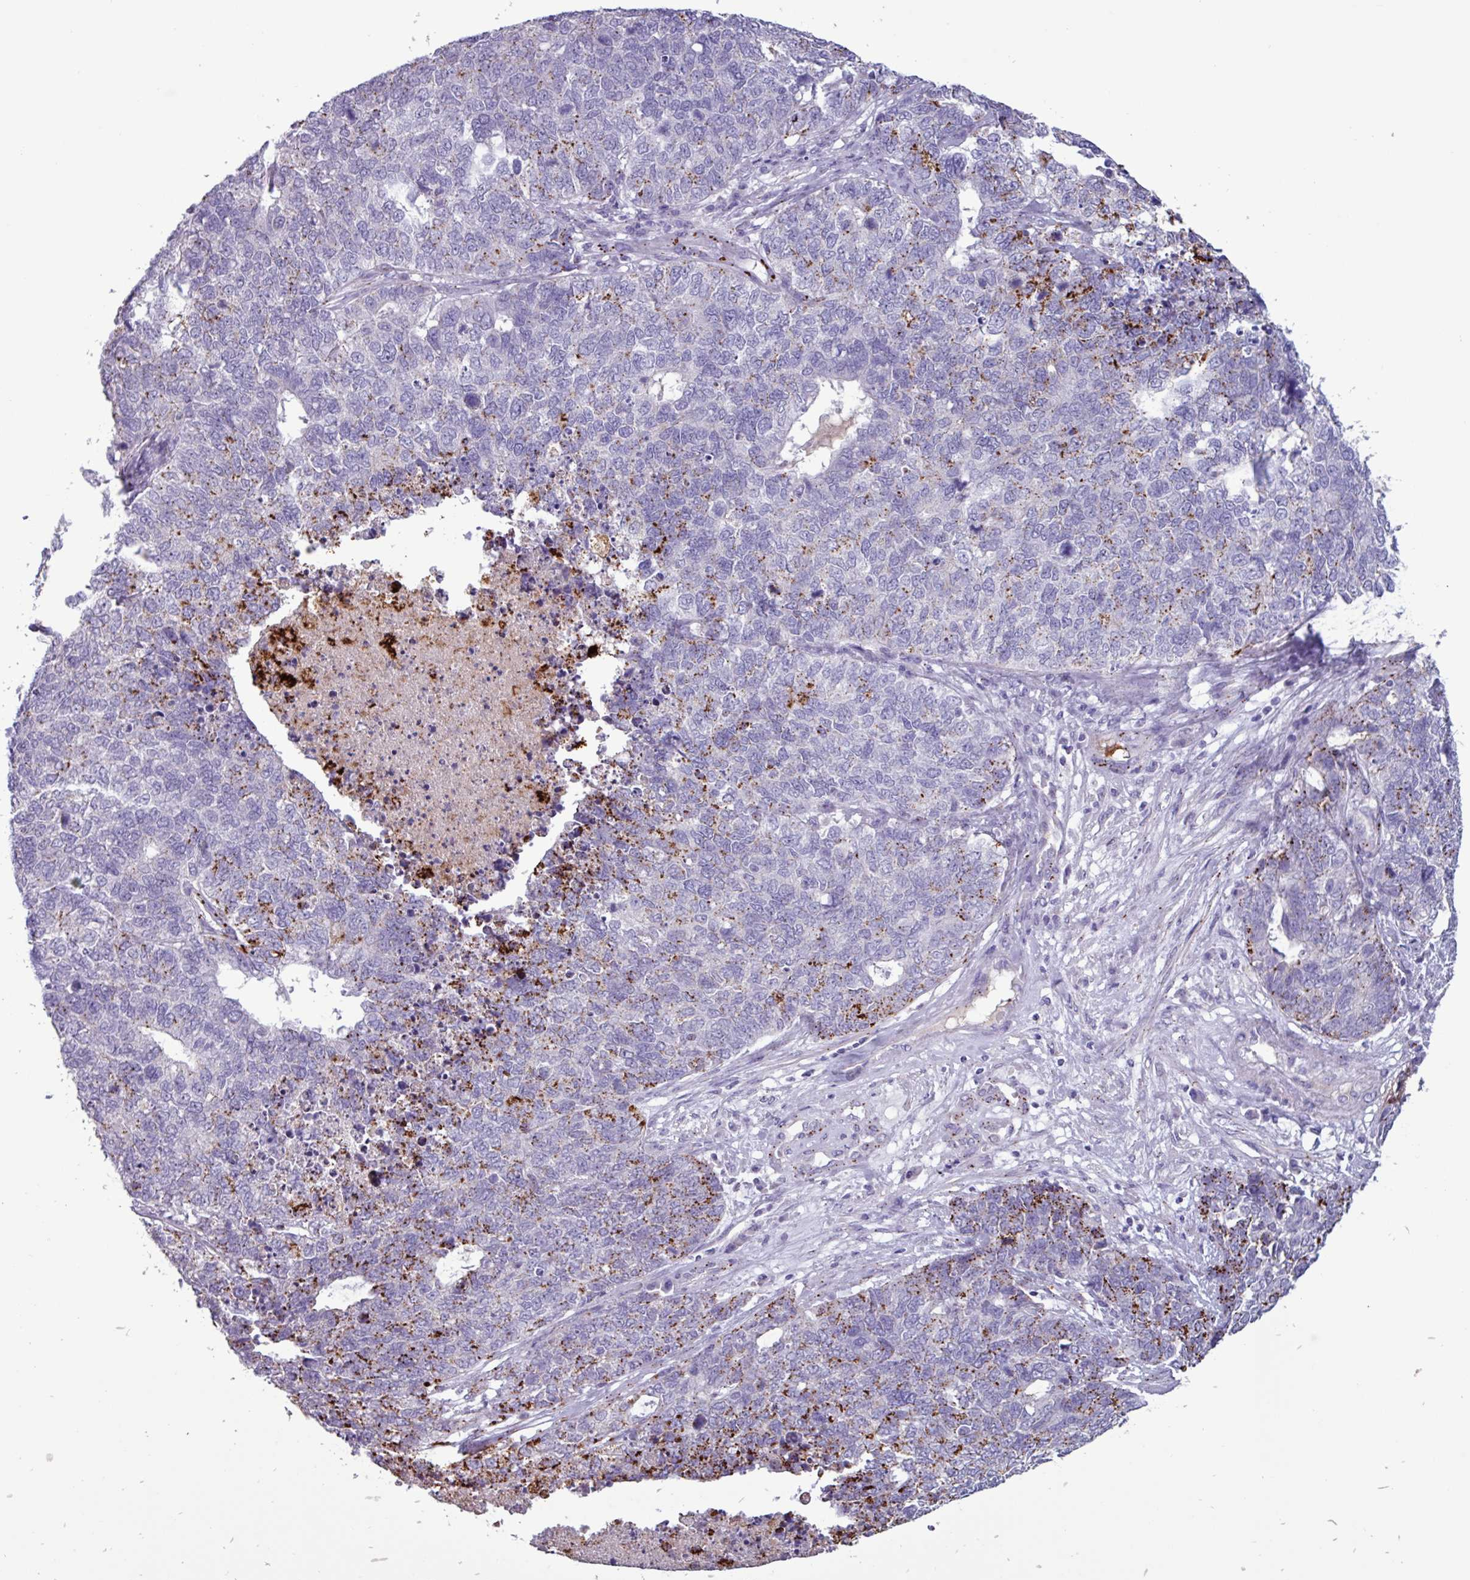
{"staining": {"intensity": "moderate", "quantity": "25%-75%", "location": "cytoplasmic/membranous"}, "tissue": "cervical cancer", "cell_type": "Tumor cells", "image_type": "cancer", "snomed": [{"axis": "morphology", "description": "Squamous cell carcinoma, NOS"}, {"axis": "topography", "description": "Cervix"}], "caption": "Human cervical cancer (squamous cell carcinoma) stained for a protein (brown) displays moderate cytoplasmic/membranous positive staining in about 25%-75% of tumor cells.", "gene": "PLIN2", "patient": {"sex": "female", "age": 63}}